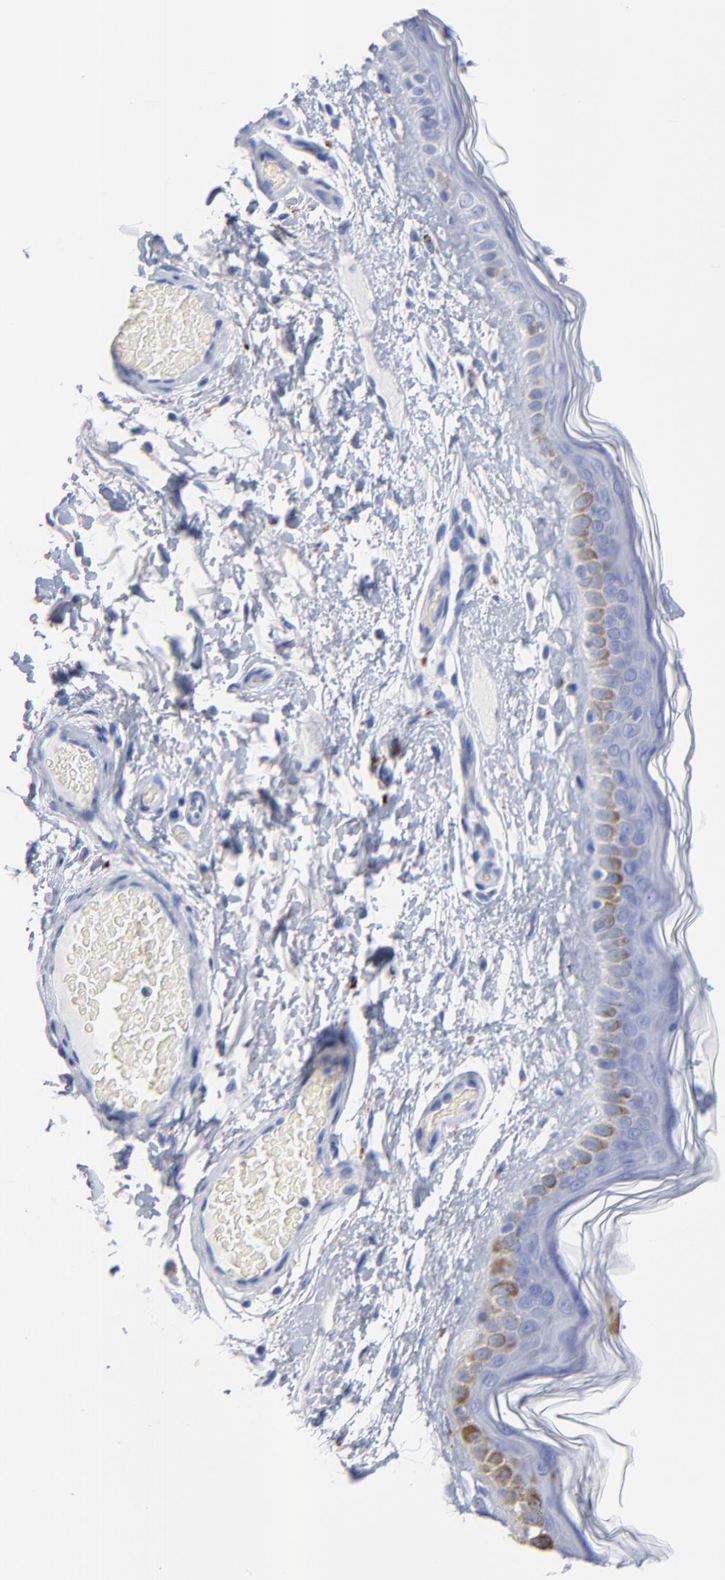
{"staining": {"intensity": "negative", "quantity": "none", "location": "none"}, "tissue": "skin", "cell_type": "Fibroblasts", "image_type": "normal", "snomed": [{"axis": "morphology", "description": "Normal tissue, NOS"}, {"axis": "topography", "description": "Skin"}], "caption": "DAB immunohistochemical staining of normal human skin displays no significant positivity in fibroblasts.", "gene": "CPVL", "patient": {"sex": "male", "age": 63}}